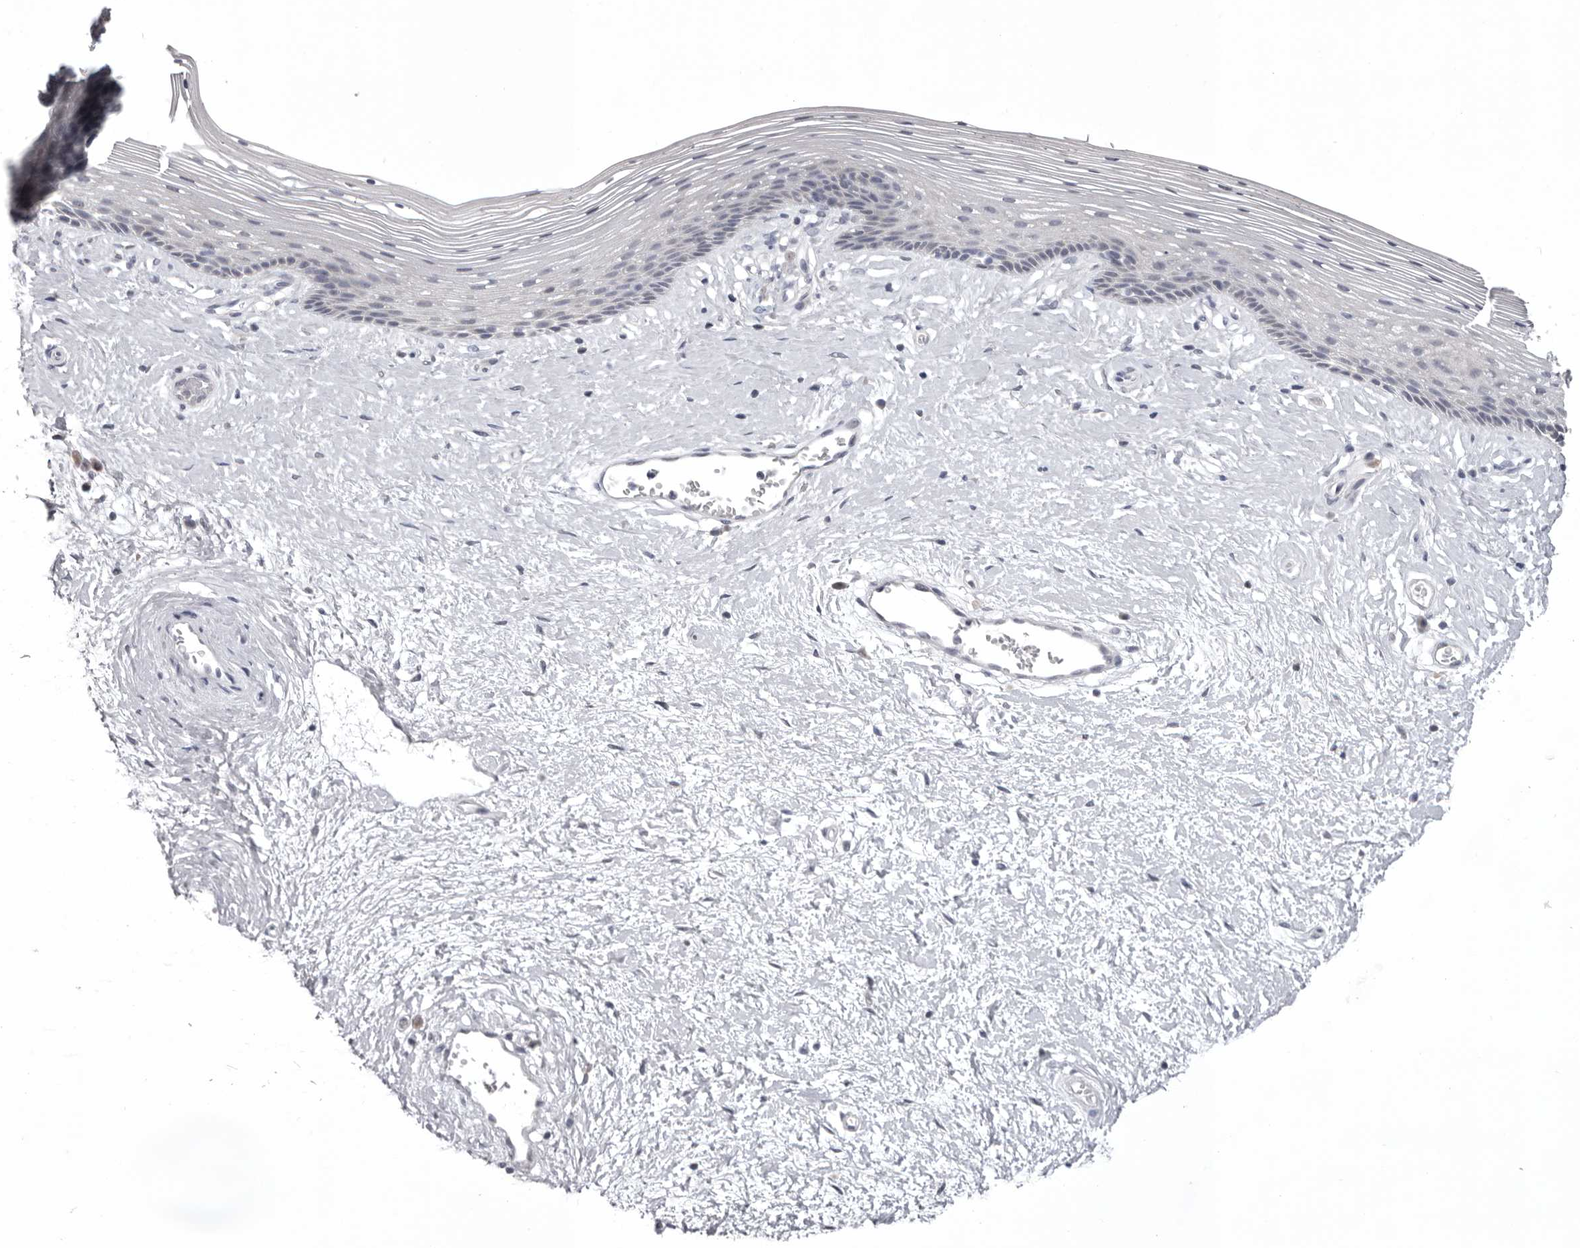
{"staining": {"intensity": "negative", "quantity": "none", "location": "none"}, "tissue": "vagina", "cell_type": "Squamous epithelial cells", "image_type": "normal", "snomed": [{"axis": "morphology", "description": "Normal tissue, NOS"}, {"axis": "topography", "description": "Vagina"}], "caption": "Protein analysis of unremarkable vagina reveals no significant staining in squamous epithelial cells.", "gene": "MDH1", "patient": {"sex": "female", "age": 46}}